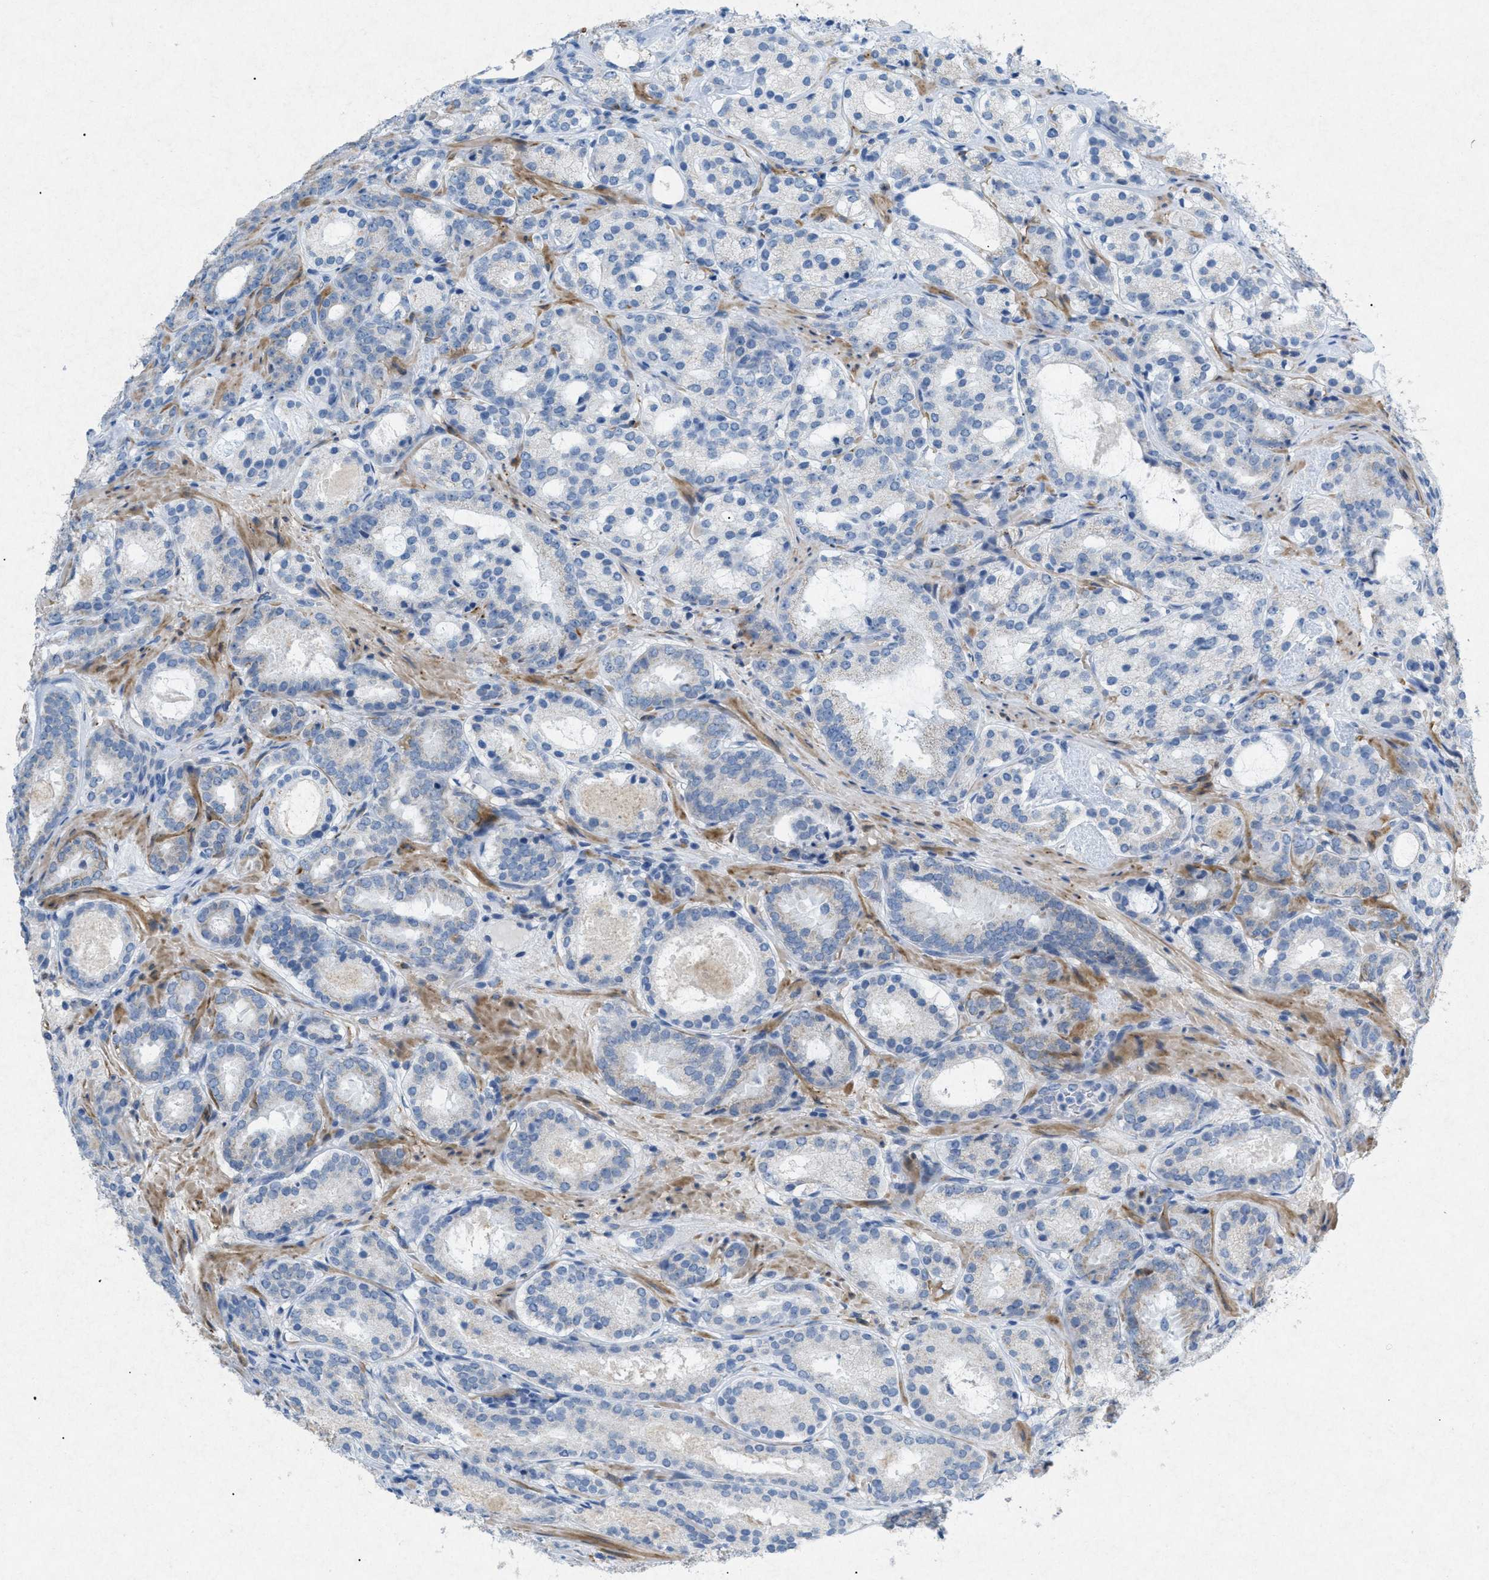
{"staining": {"intensity": "negative", "quantity": "none", "location": "none"}, "tissue": "prostate cancer", "cell_type": "Tumor cells", "image_type": "cancer", "snomed": [{"axis": "morphology", "description": "Adenocarcinoma, Low grade"}, {"axis": "topography", "description": "Prostate"}], "caption": "Human prostate cancer stained for a protein using IHC reveals no positivity in tumor cells.", "gene": "TASOR", "patient": {"sex": "male", "age": 69}}